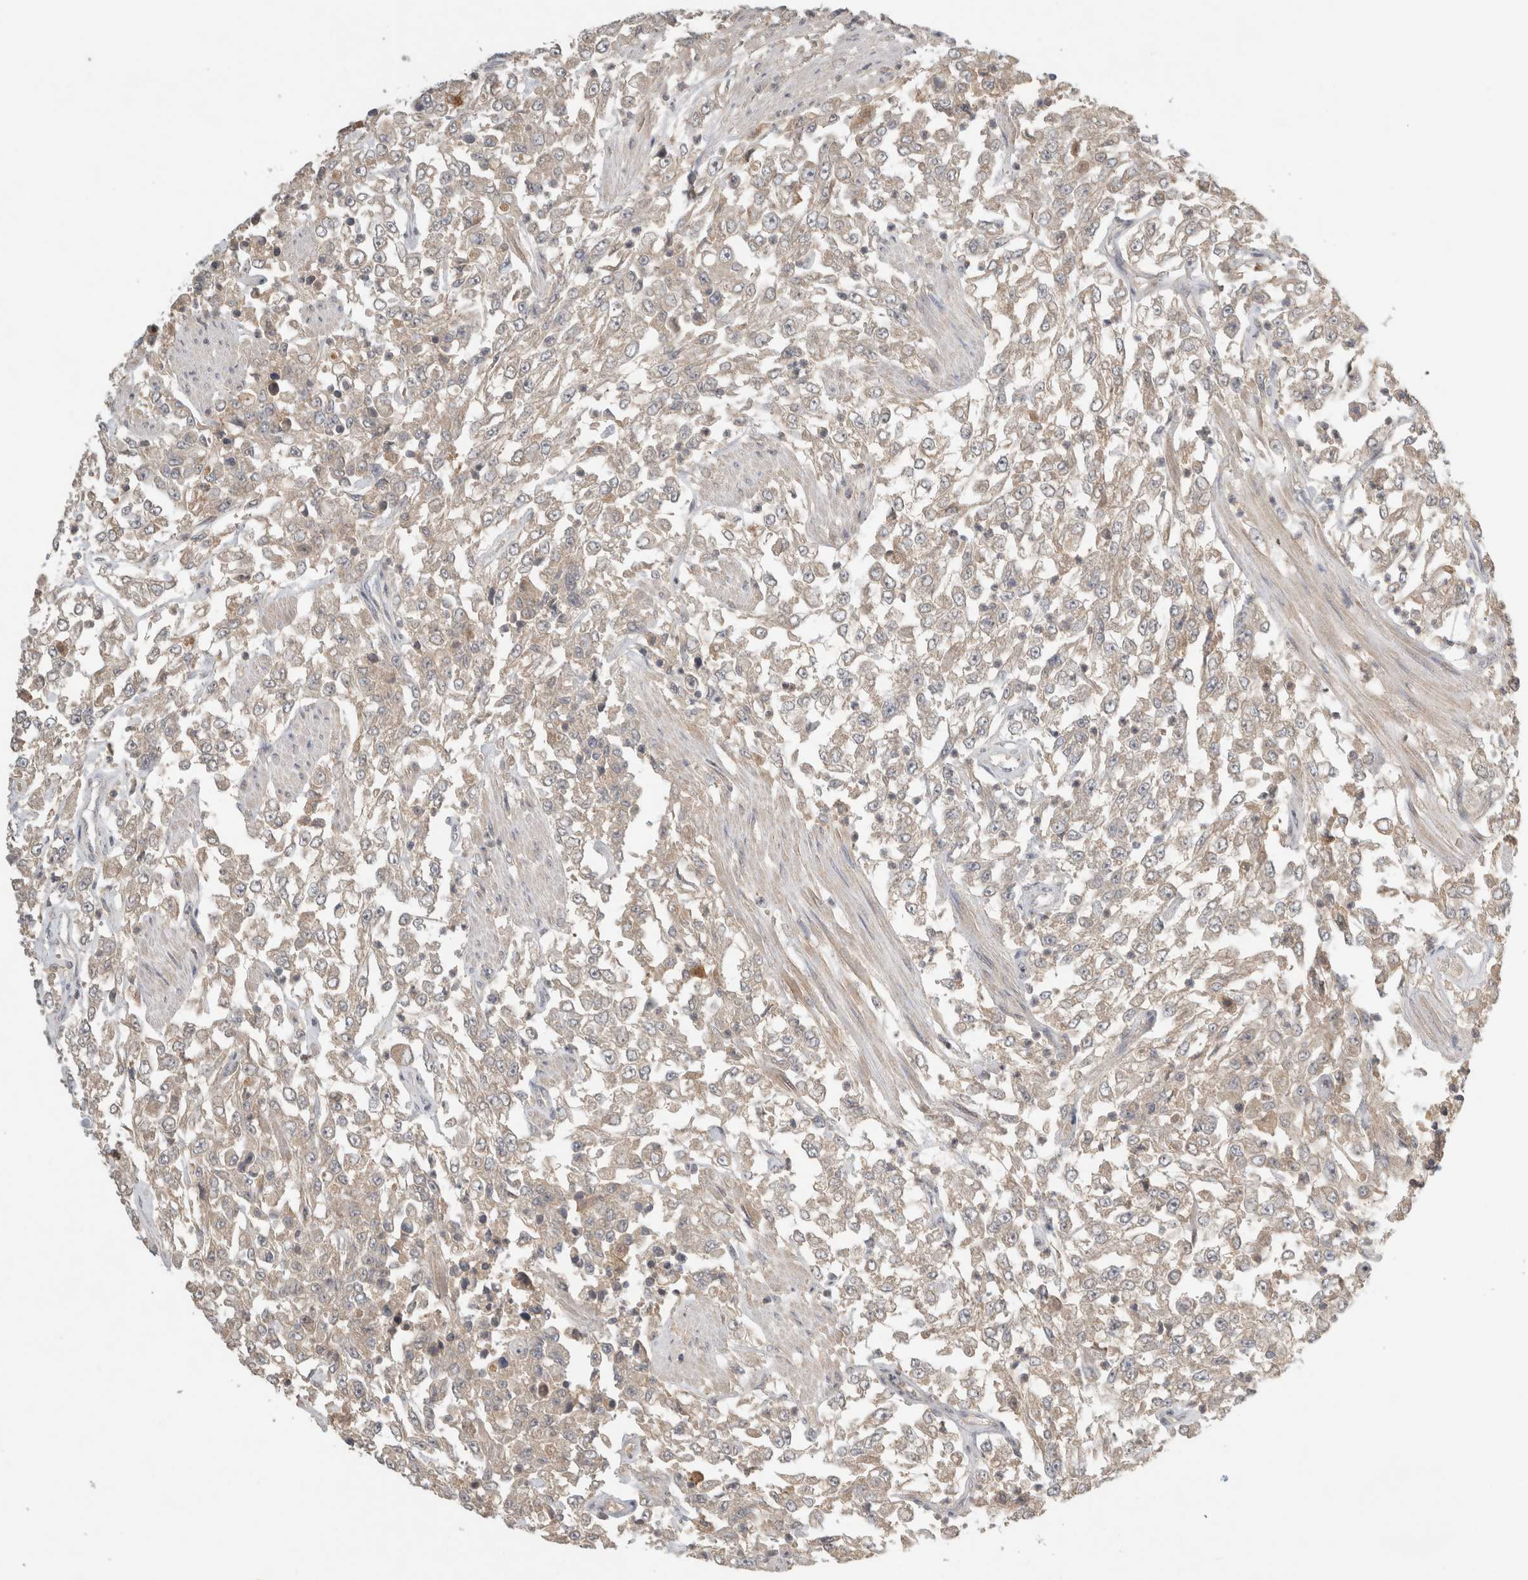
{"staining": {"intensity": "weak", "quantity": "25%-75%", "location": "cytoplasmic/membranous"}, "tissue": "urothelial cancer", "cell_type": "Tumor cells", "image_type": "cancer", "snomed": [{"axis": "morphology", "description": "Urothelial carcinoma, High grade"}, {"axis": "topography", "description": "Urinary bladder"}], "caption": "Immunohistochemistry histopathology image of neoplastic tissue: human urothelial cancer stained using IHC exhibits low levels of weak protein expression localized specifically in the cytoplasmic/membranous of tumor cells, appearing as a cytoplasmic/membranous brown color.", "gene": "LOXL2", "patient": {"sex": "male", "age": 46}}